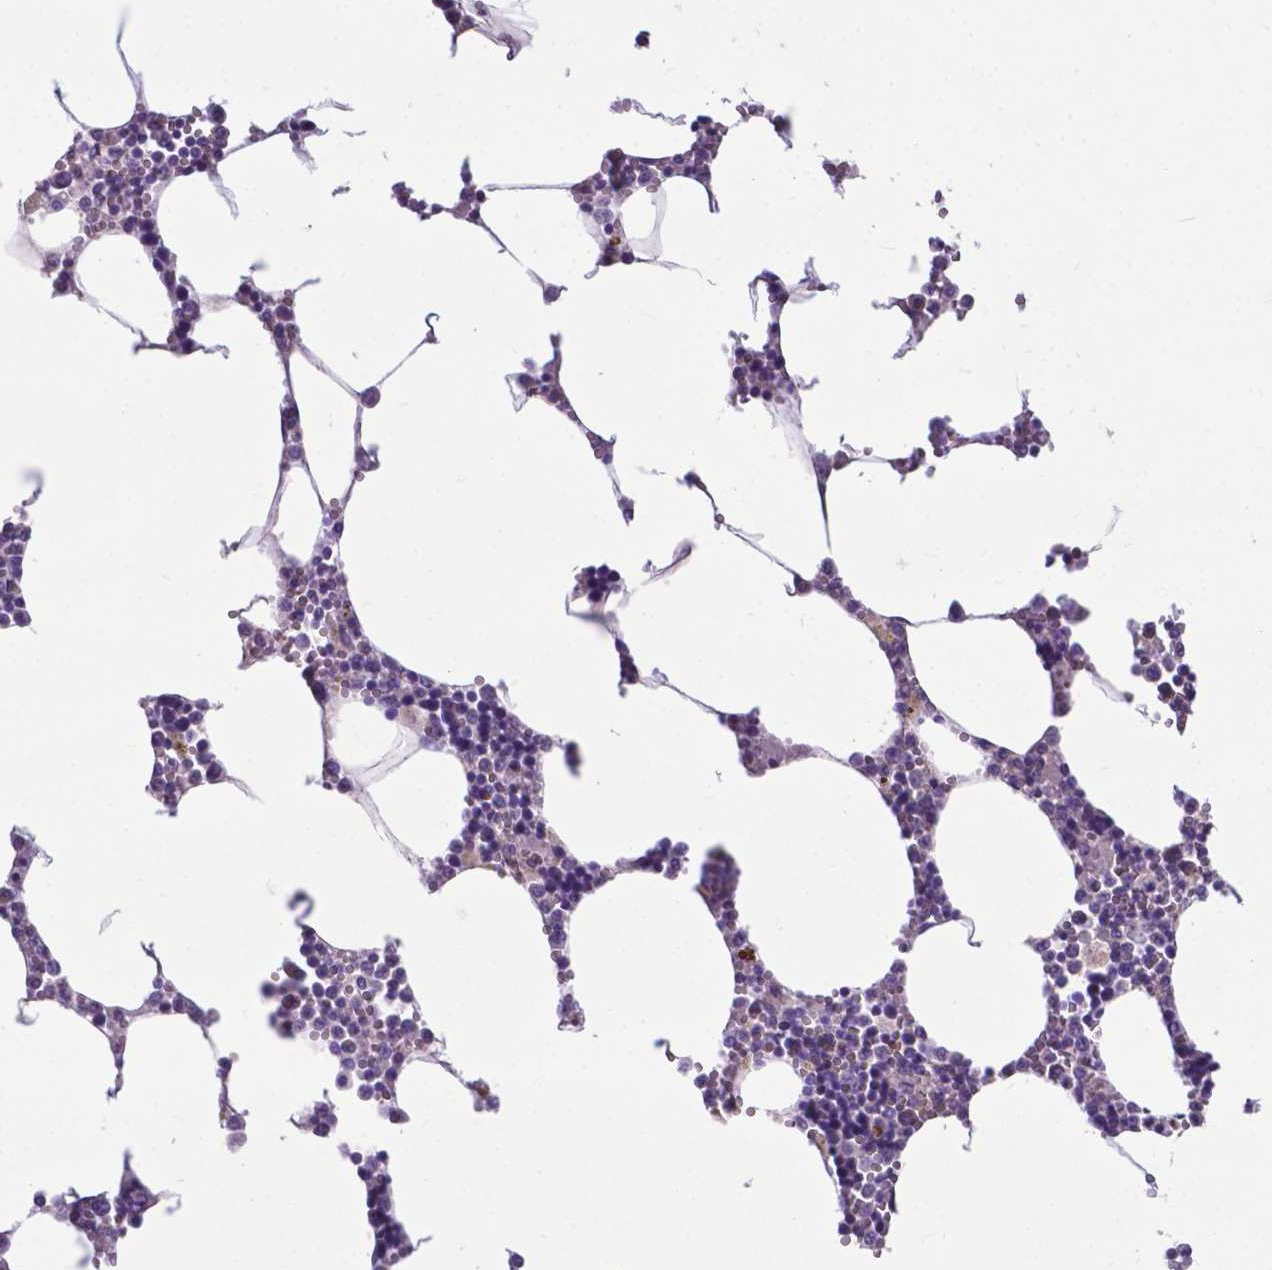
{"staining": {"intensity": "negative", "quantity": "none", "location": "none"}, "tissue": "bone marrow", "cell_type": "Hematopoietic cells", "image_type": "normal", "snomed": [{"axis": "morphology", "description": "Normal tissue, NOS"}, {"axis": "topography", "description": "Bone marrow"}], "caption": "The micrograph displays no staining of hematopoietic cells in unremarkable bone marrow.", "gene": "PFKFB4", "patient": {"sex": "male", "age": 54}}